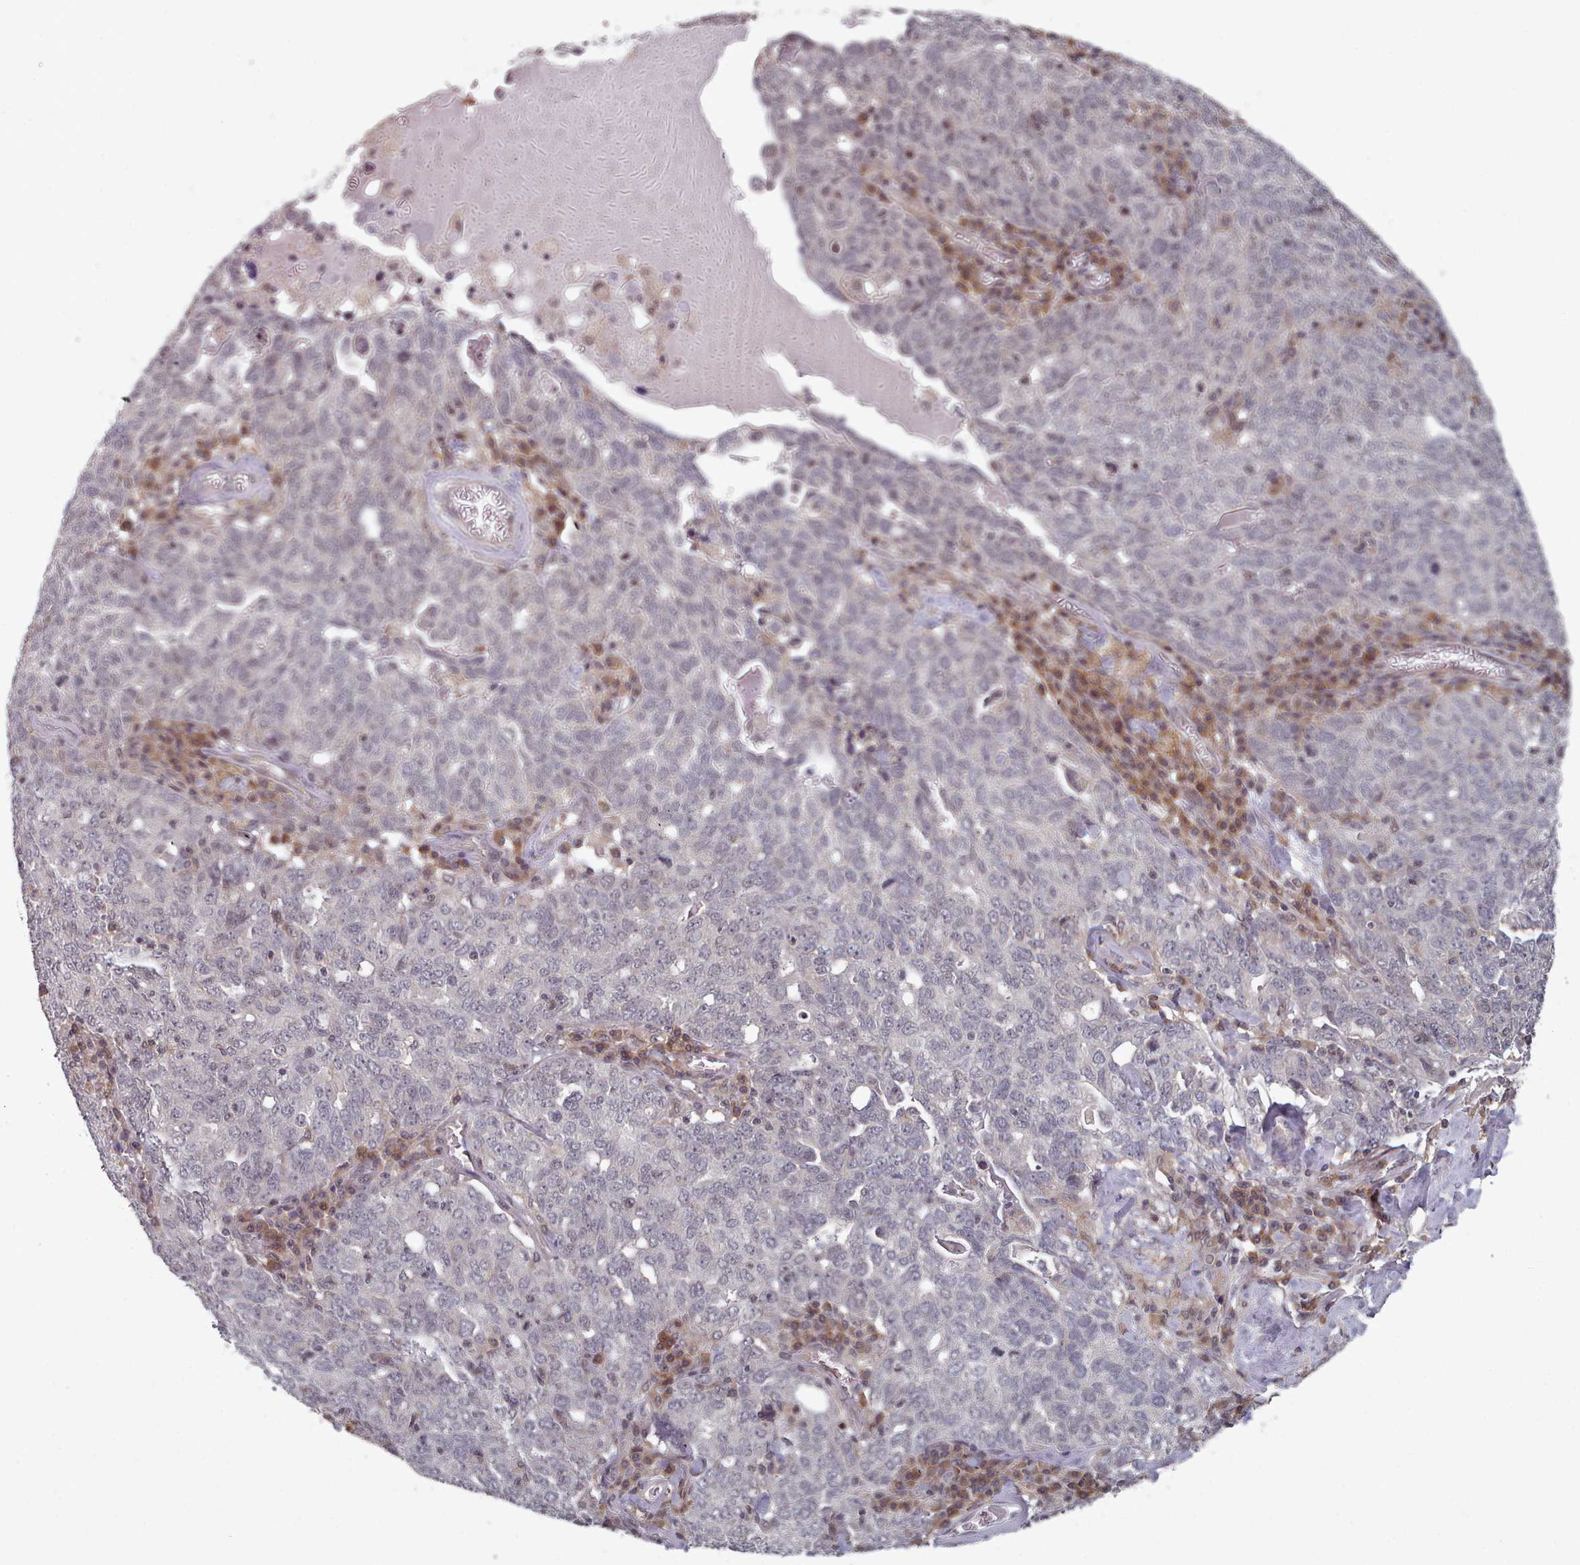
{"staining": {"intensity": "negative", "quantity": "none", "location": "none"}, "tissue": "ovarian cancer", "cell_type": "Tumor cells", "image_type": "cancer", "snomed": [{"axis": "morphology", "description": "Carcinoma, endometroid"}, {"axis": "topography", "description": "Ovary"}], "caption": "Ovarian cancer was stained to show a protein in brown. There is no significant staining in tumor cells.", "gene": "HYAL3", "patient": {"sex": "female", "age": 62}}